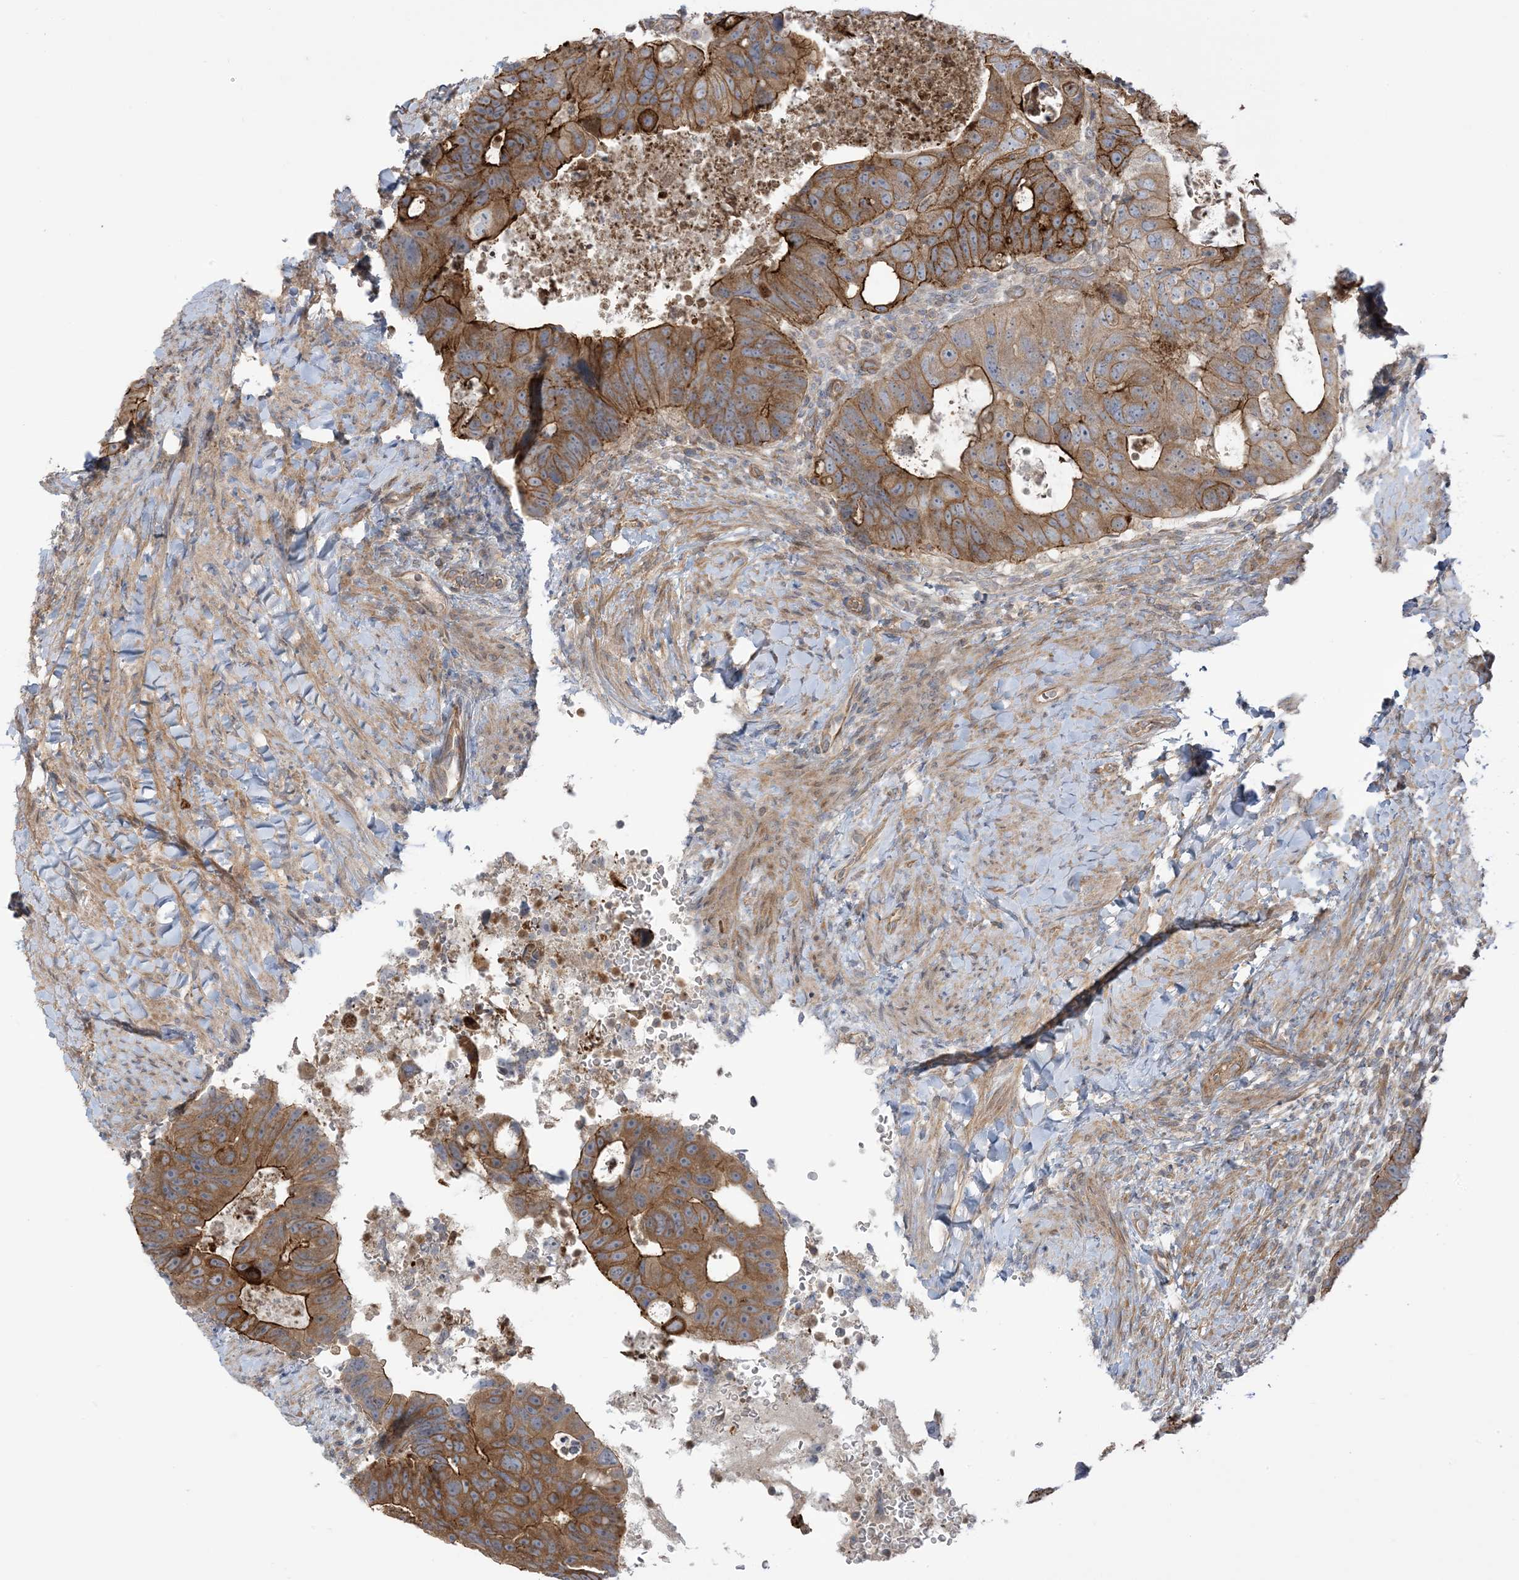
{"staining": {"intensity": "strong", "quantity": ">75%", "location": "cytoplasmic/membranous"}, "tissue": "colorectal cancer", "cell_type": "Tumor cells", "image_type": "cancer", "snomed": [{"axis": "morphology", "description": "Adenocarcinoma, NOS"}, {"axis": "topography", "description": "Rectum"}], "caption": "This photomicrograph shows colorectal cancer stained with immunohistochemistry to label a protein in brown. The cytoplasmic/membranous of tumor cells show strong positivity for the protein. Nuclei are counter-stained blue.", "gene": "ICMT", "patient": {"sex": "male", "age": 59}}